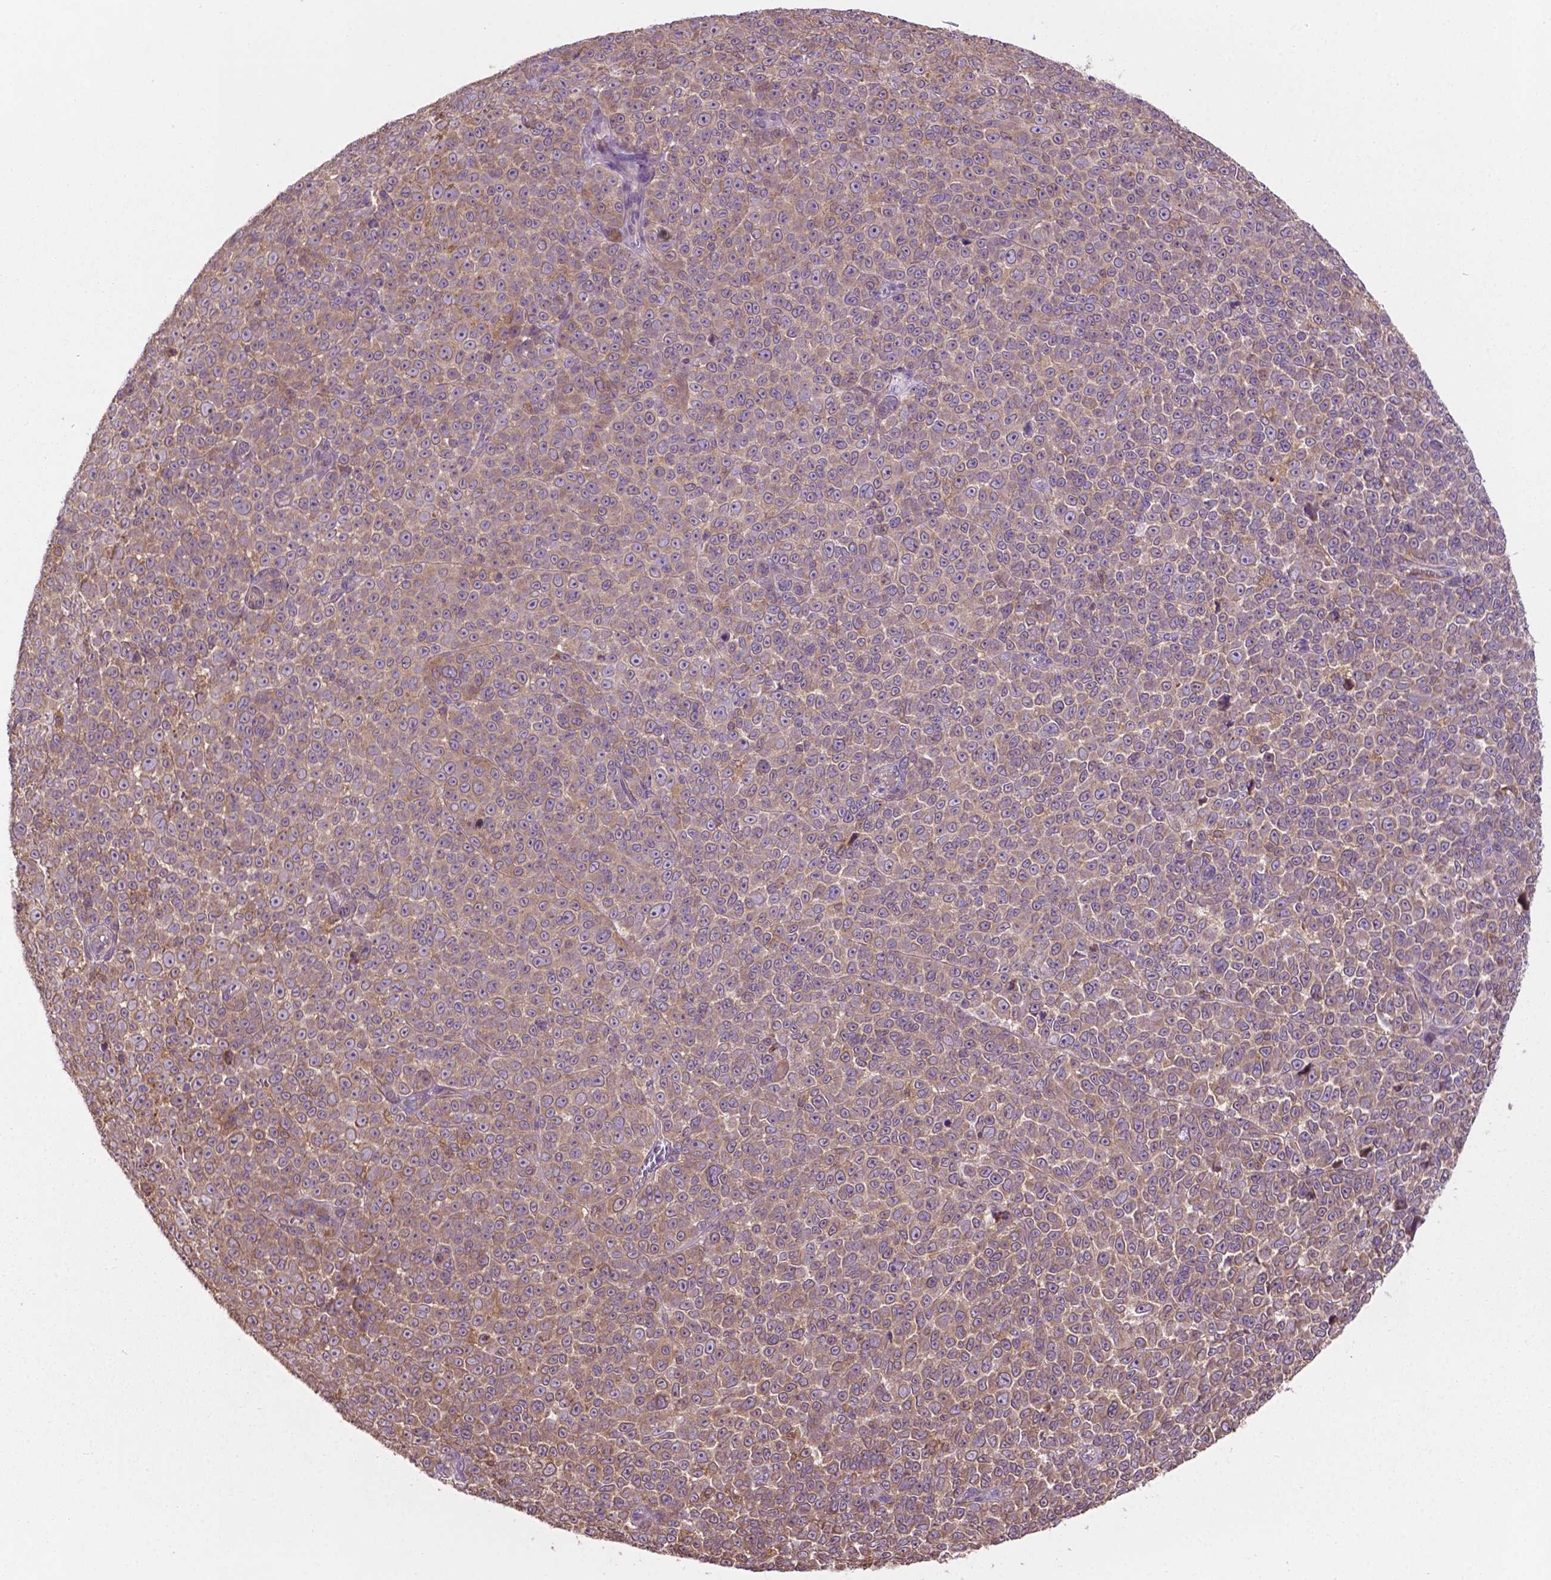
{"staining": {"intensity": "weak", "quantity": "25%-75%", "location": "cytoplasmic/membranous"}, "tissue": "melanoma", "cell_type": "Tumor cells", "image_type": "cancer", "snomed": [{"axis": "morphology", "description": "Malignant melanoma, NOS"}, {"axis": "topography", "description": "Skin"}], "caption": "Immunohistochemical staining of malignant melanoma displays low levels of weak cytoplasmic/membranous protein expression in about 25%-75% of tumor cells. The protein of interest is shown in brown color, while the nuclei are stained blue.", "gene": "GJA9", "patient": {"sex": "female", "age": 95}}